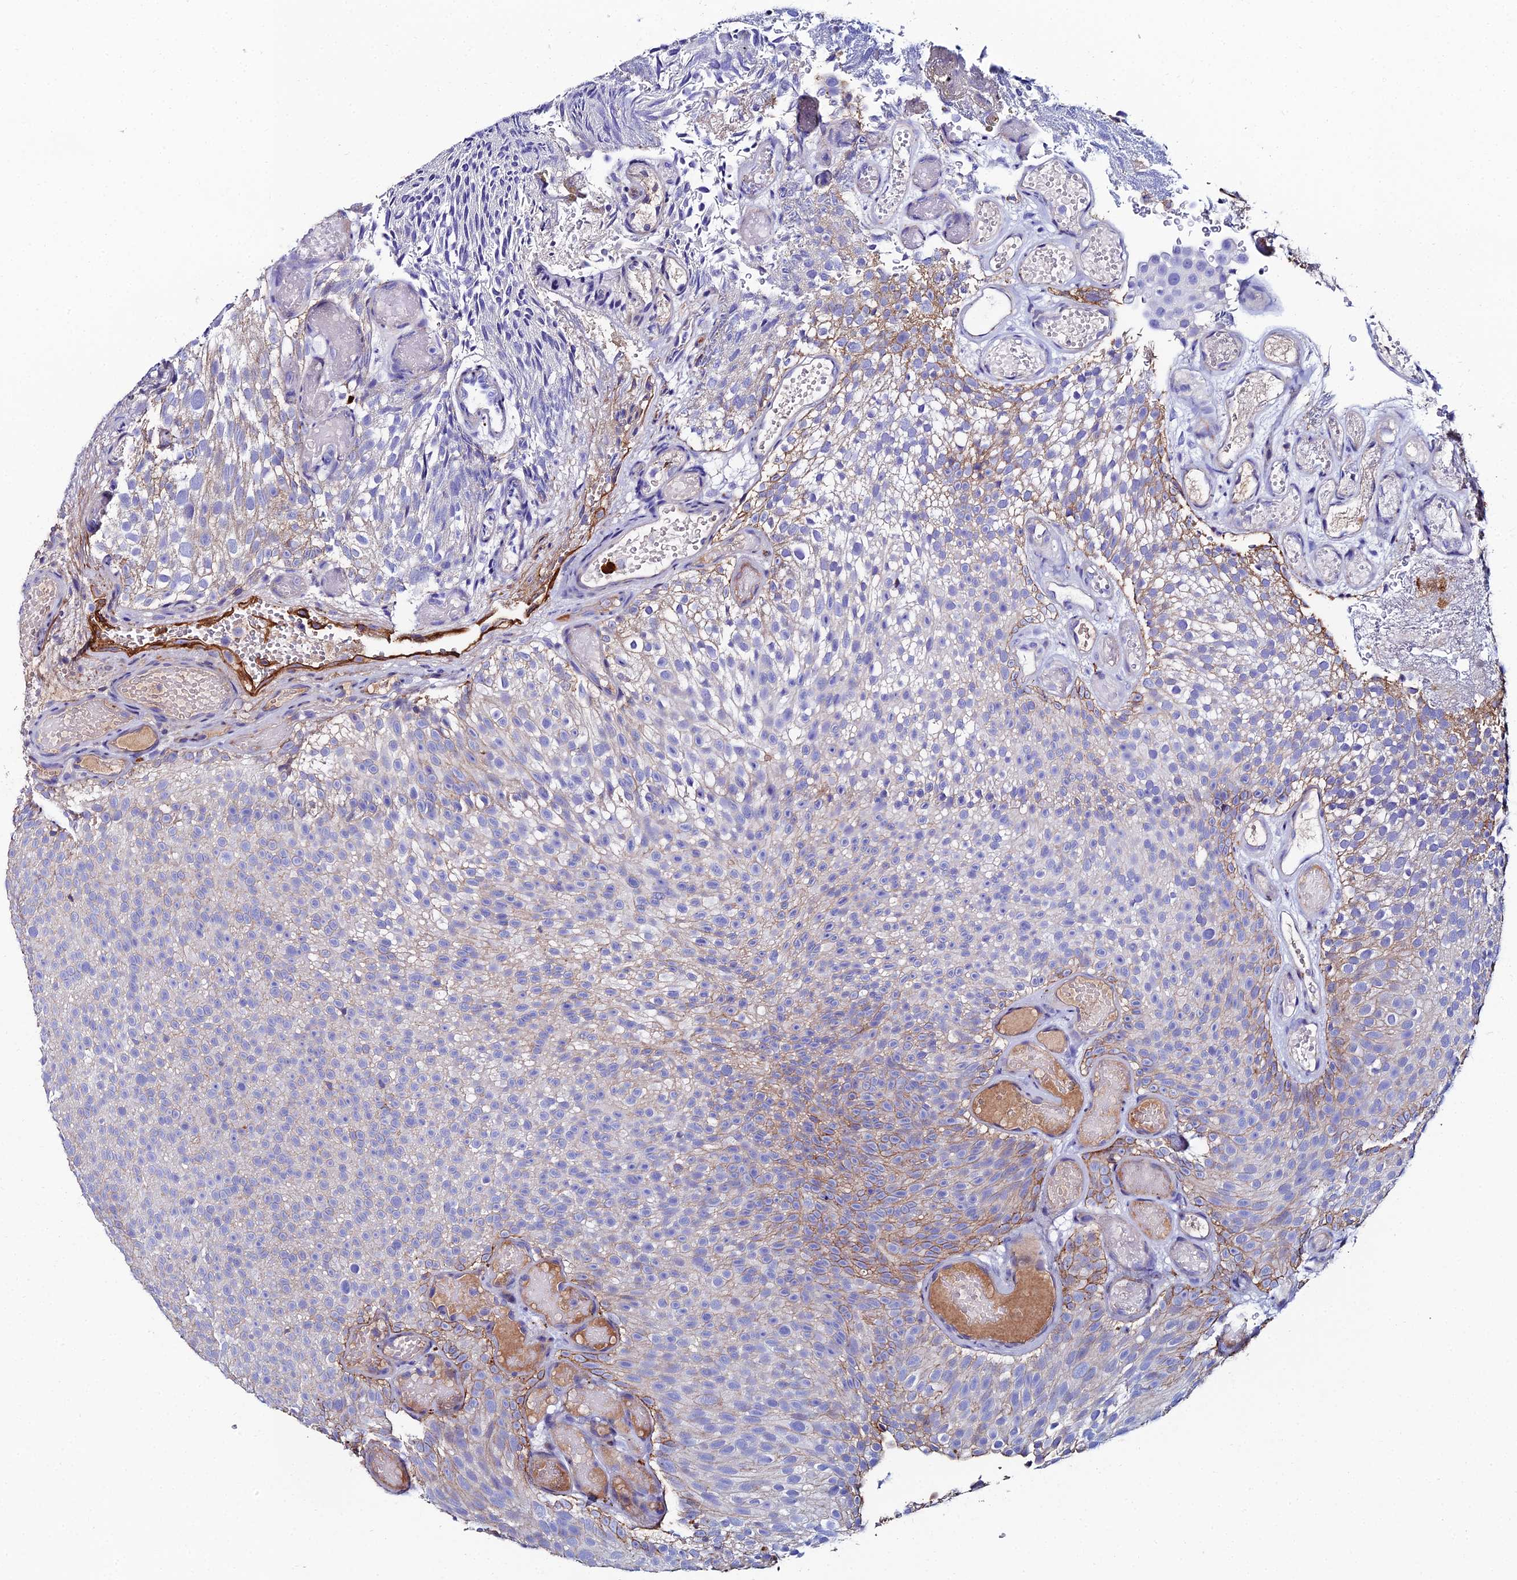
{"staining": {"intensity": "moderate", "quantity": "<25%", "location": "cytoplasmic/membranous"}, "tissue": "urothelial cancer", "cell_type": "Tumor cells", "image_type": "cancer", "snomed": [{"axis": "morphology", "description": "Urothelial carcinoma, Low grade"}, {"axis": "topography", "description": "Urinary bladder"}], "caption": "The immunohistochemical stain shows moderate cytoplasmic/membranous expression in tumor cells of urothelial cancer tissue. The protein of interest is shown in brown color, while the nuclei are stained blue.", "gene": "C6", "patient": {"sex": "male", "age": 78}}